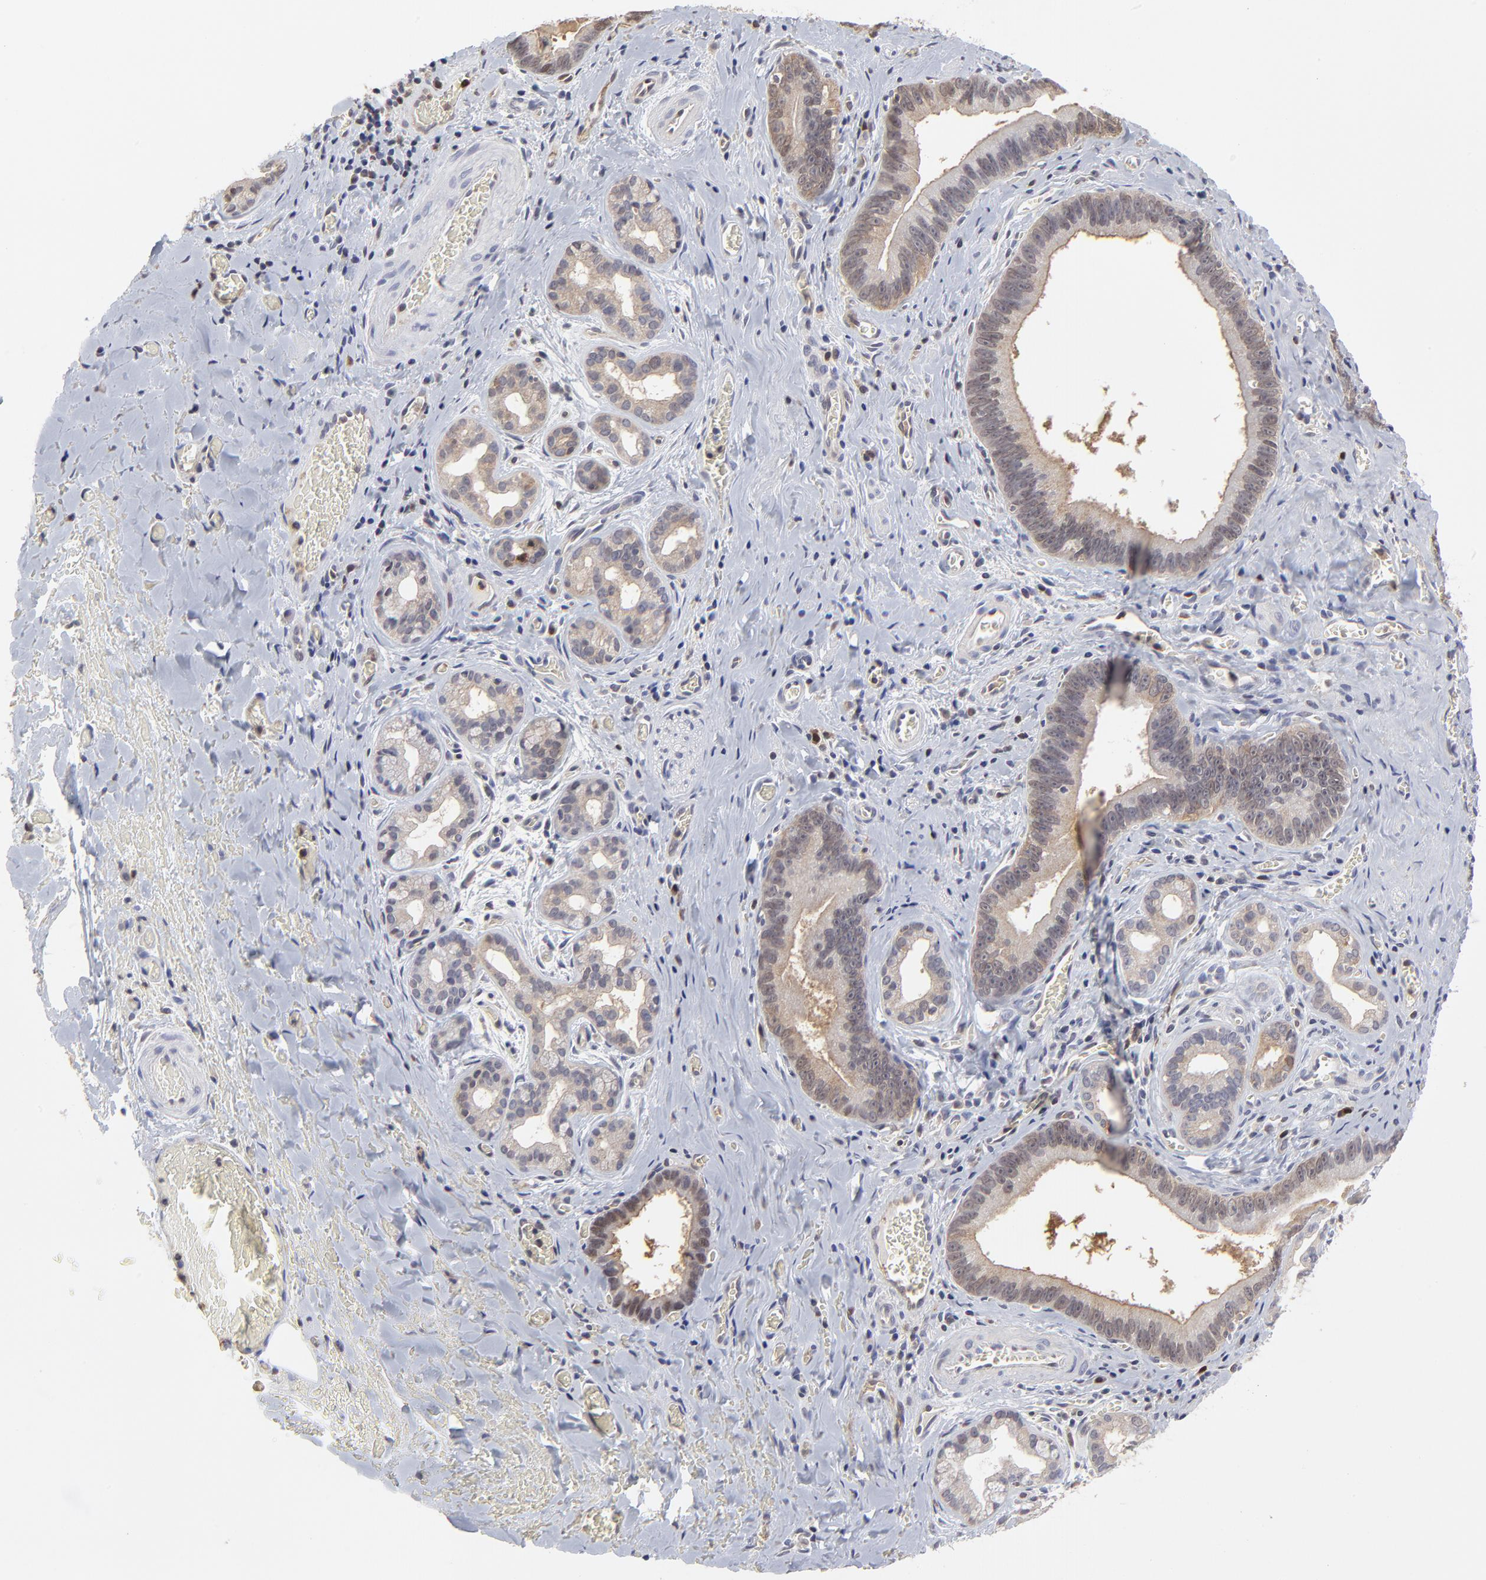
{"staining": {"intensity": "weak", "quantity": "<25%", "location": "cytoplasmic/membranous"}, "tissue": "liver cancer", "cell_type": "Tumor cells", "image_type": "cancer", "snomed": [{"axis": "morphology", "description": "Cholangiocarcinoma"}, {"axis": "topography", "description": "Liver"}], "caption": "Tumor cells are negative for brown protein staining in liver cancer.", "gene": "CASP3", "patient": {"sex": "female", "age": 55}}